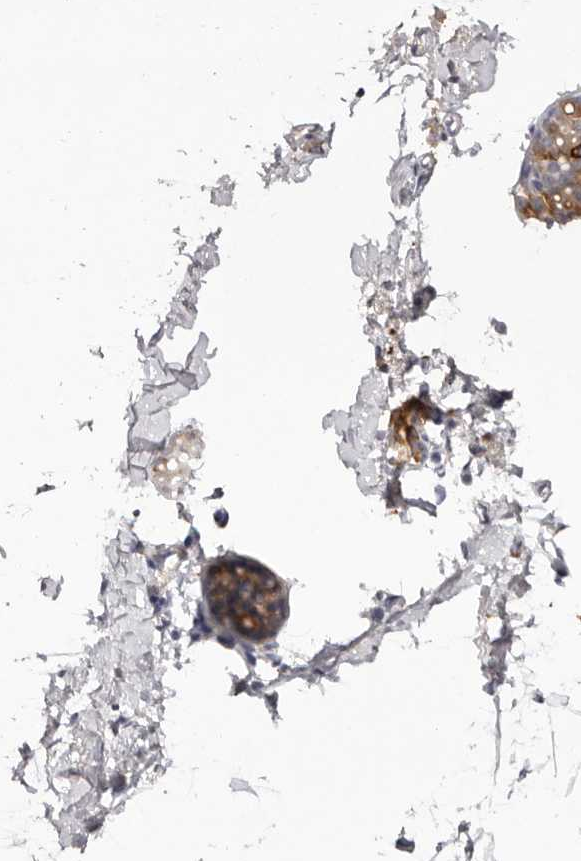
{"staining": {"intensity": "negative", "quantity": "none", "location": "none"}, "tissue": "breast", "cell_type": "Adipocytes", "image_type": "normal", "snomed": [{"axis": "morphology", "description": "Normal tissue, NOS"}, {"axis": "topography", "description": "Breast"}], "caption": "Adipocytes show no significant protein positivity in normal breast.", "gene": "SCUBE2", "patient": {"sex": "female", "age": 62}}